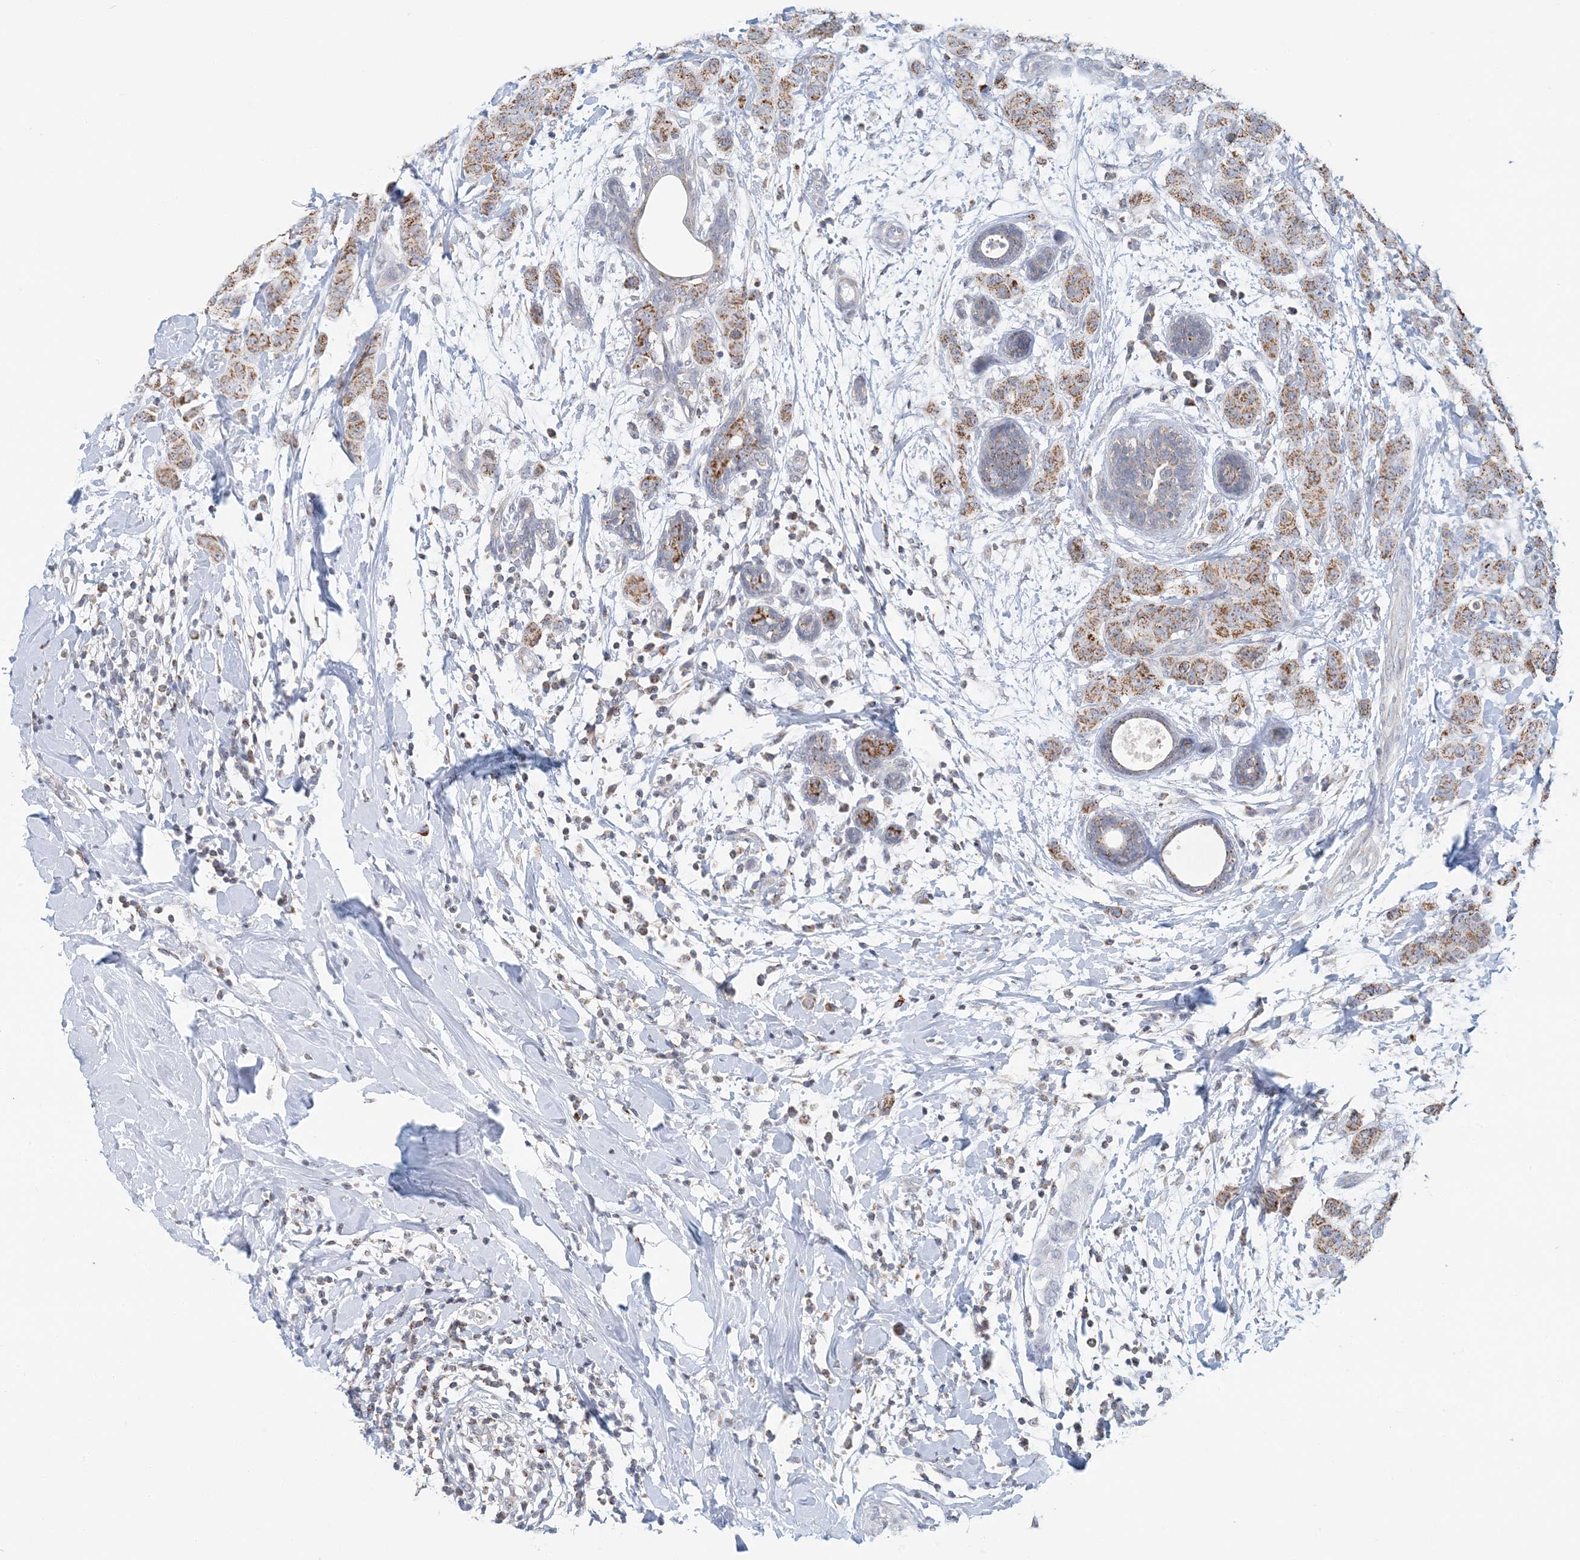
{"staining": {"intensity": "moderate", "quantity": ">75%", "location": "cytoplasmic/membranous"}, "tissue": "breast cancer", "cell_type": "Tumor cells", "image_type": "cancer", "snomed": [{"axis": "morphology", "description": "Normal tissue, NOS"}, {"axis": "morphology", "description": "Duct carcinoma"}, {"axis": "topography", "description": "Breast"}], "caption": "Immunohistochemical staining of breast cancer displays medium levels of moderate cytoplasmic/membranous protein staining in about >75% of tumor cells.", "gene": "BDH1", "patient": {"sex": "female", "age": 40}}